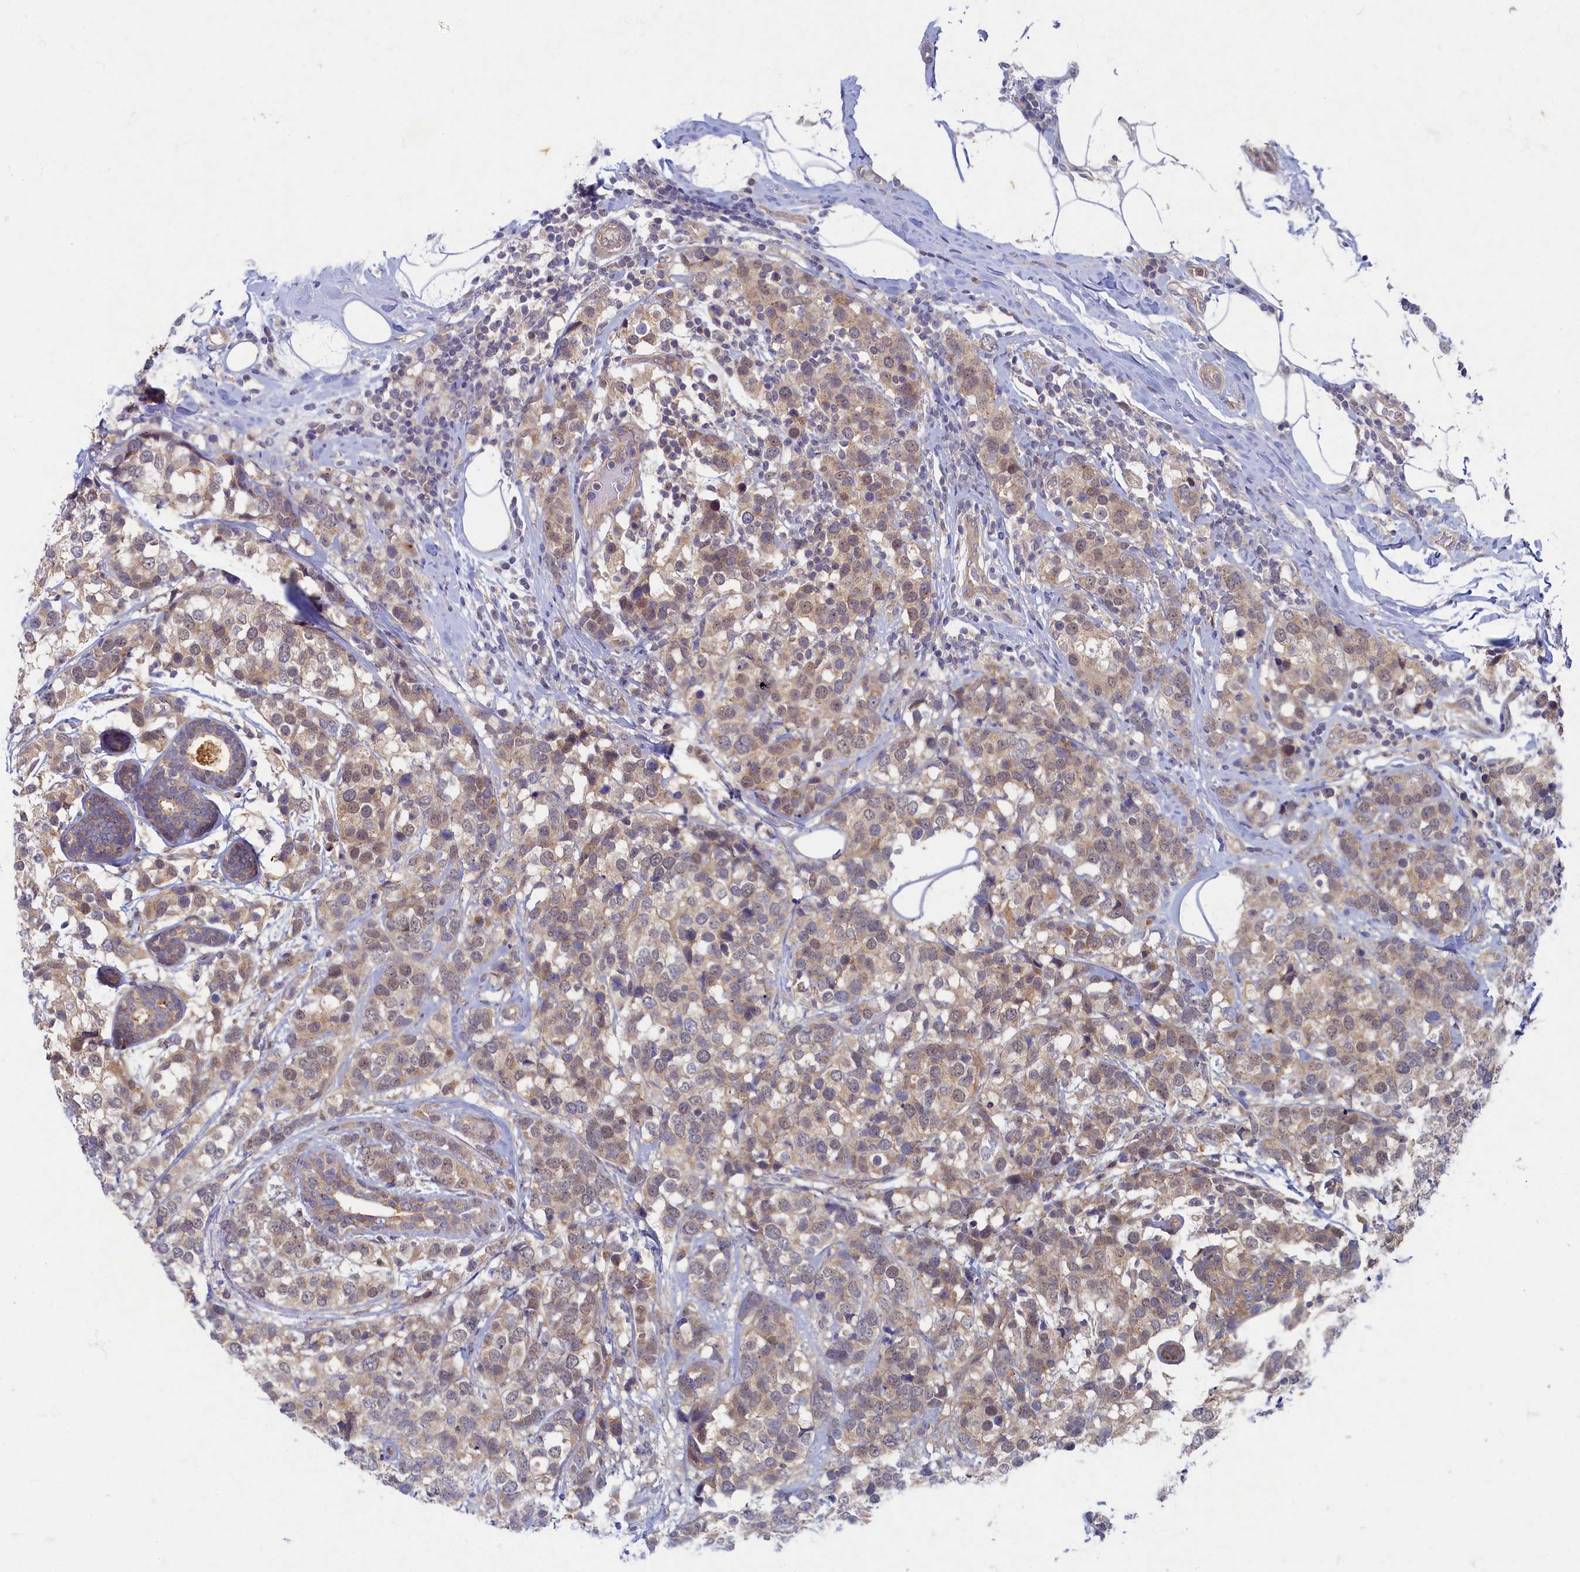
{"staining": {"intensity": "weak", "quantity": "<25%", "location": "cytoplasmic/membranous"}, "tissue": "breast cancer", "cell_type": "Tumor cells", "image_type": "cancer", "snomed": [{"axis": "morphology", "description": "Lobular carcinoma"}, {"axis": "topography", "description": "Breast"}], "caption": "The image displays no significant staining in tumor cells of breast cancer (lobular carcinoma).", "gene": "WDR59", "patient": {"sex": "female", "age": 59}}